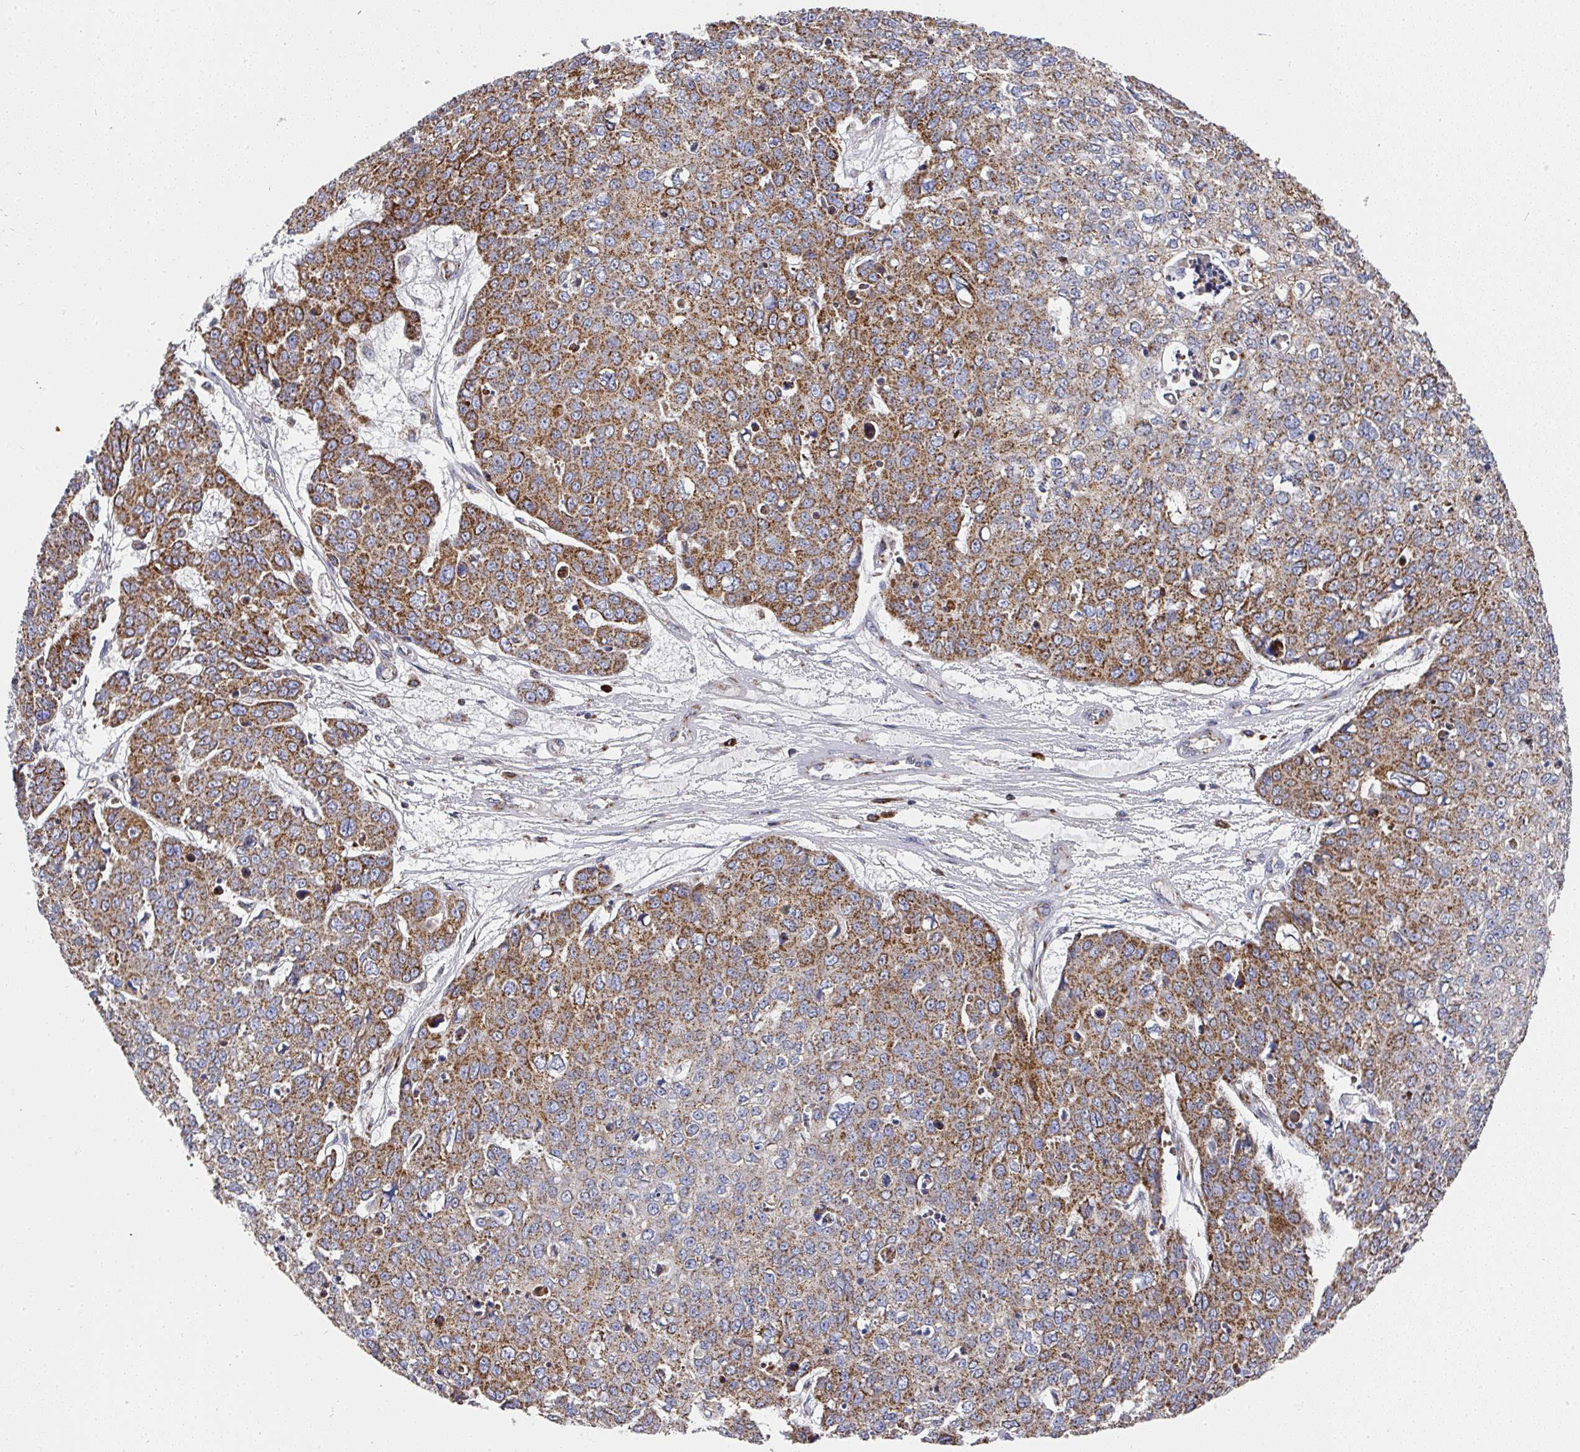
{"staining": {"intensity": "strong", "quantity": ">75%", "location": "cytoplasmic/membranous"}, "tissue": "skin cancer", "cell_type": "Tumor cells", "image_type": "cancer", "snomed": [{"axis": "morphology", "description": "Normal tissue, NOS"}, {"axis": "morphology", "description": "Squamous cell carcinoma, NOS"}, {"axis": "topography", "description": "Skin"}], "caption": "Skin cancer (squamous cell carcinoma) stained with a protein marker reveals strong staining in tumor cells.", "gene": "UQCRFS1", "patient": {"sex": "male", "age": 72}}